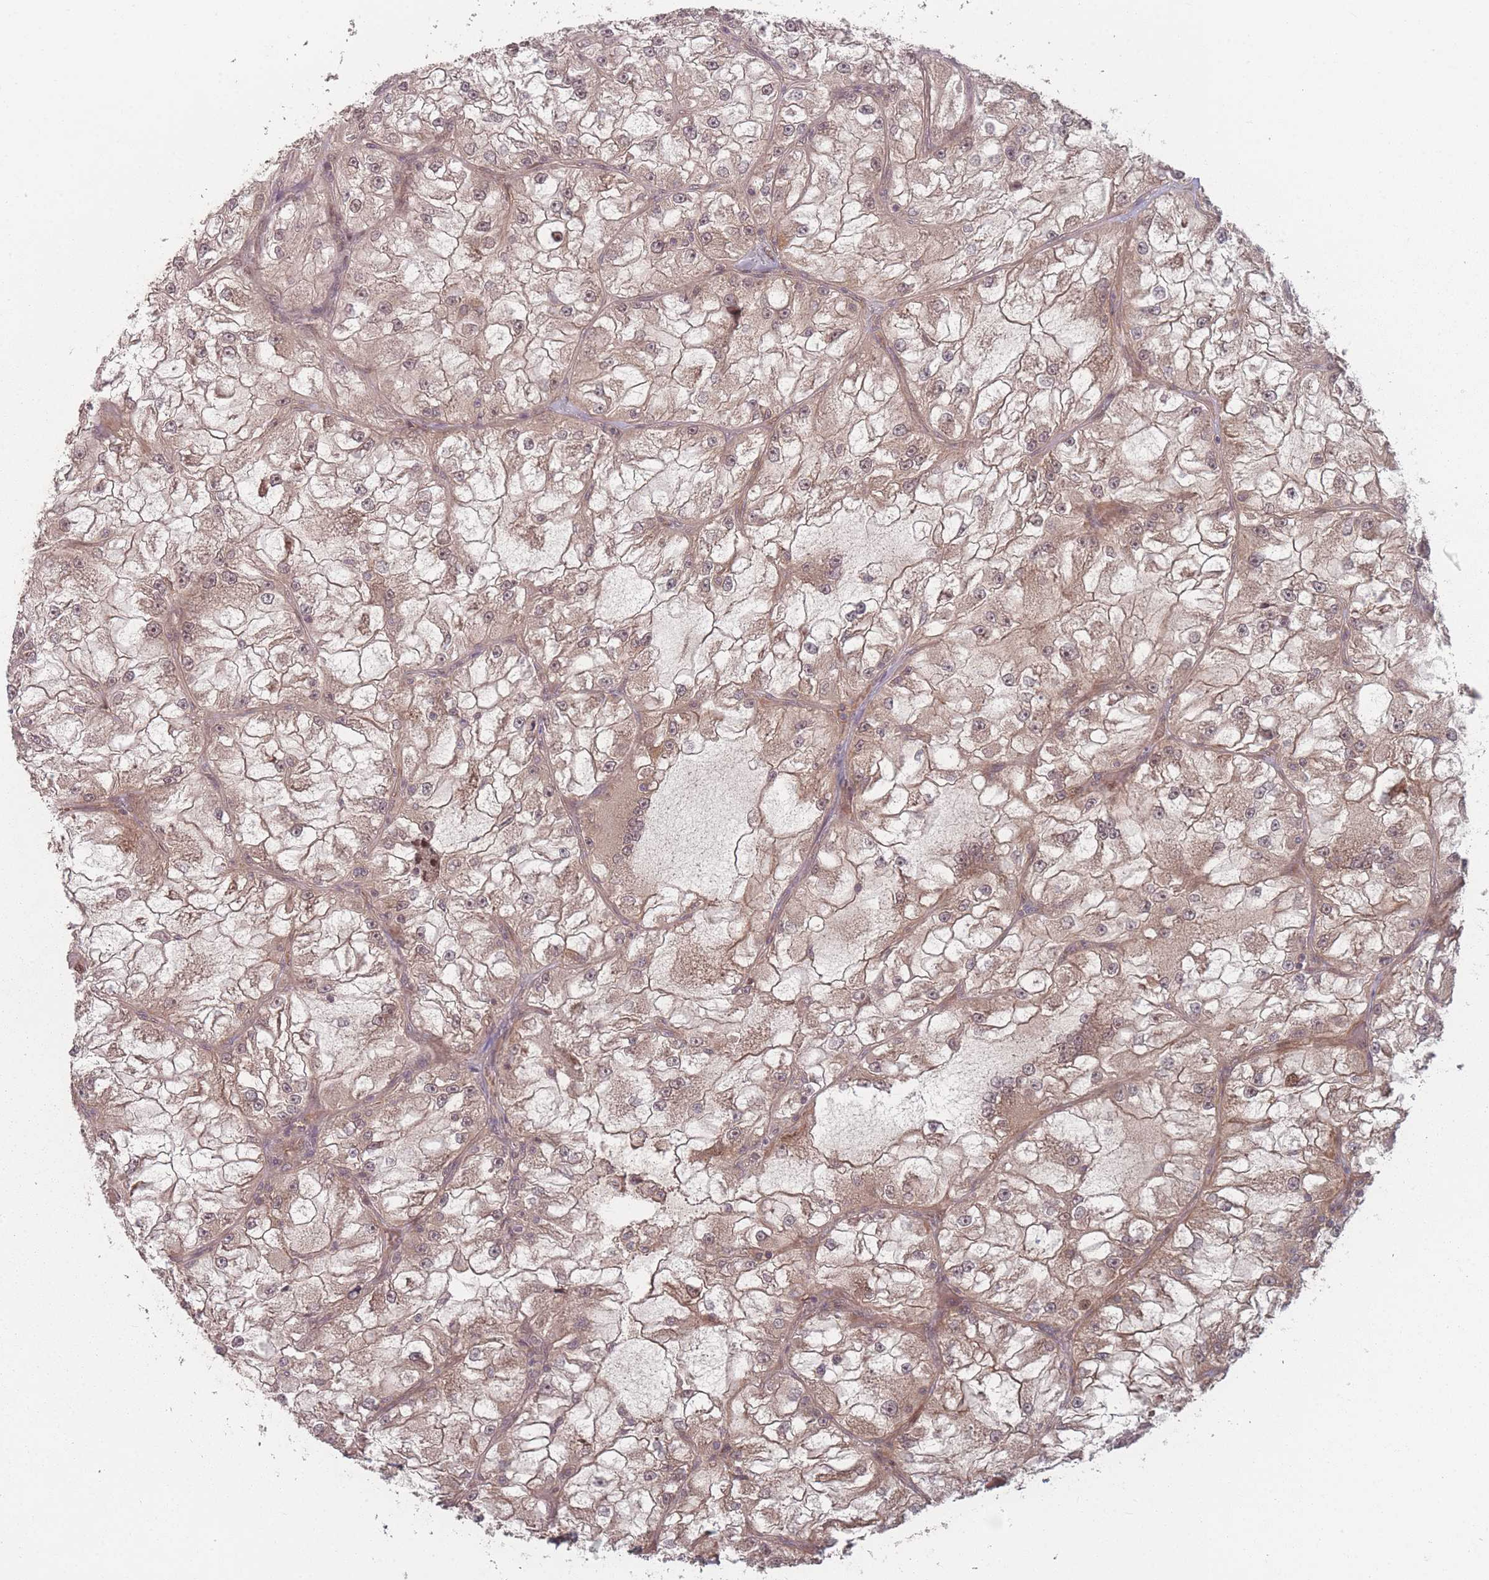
{"staining": {"intensity": "moderate", "quantity": ">75%", "location": "cytoplasmic/membranous"}, "tissue": "renal cancer", "cell_type": "Tumor cells", "image_type": "cancer", "snomed": [{"axis": "morphology", "description": "Adenocarcinoma, NOS"}, {"axis": "topography", "description": "Kidney"}], "caption": "Protein expression analysis of human adenocarcinoma (renal) reveals moderate cytoplasmic/membranous staining in about >75% of tumor cells.", "gene": "HAGH", "patient": {"sex": "female", "age": 72}}